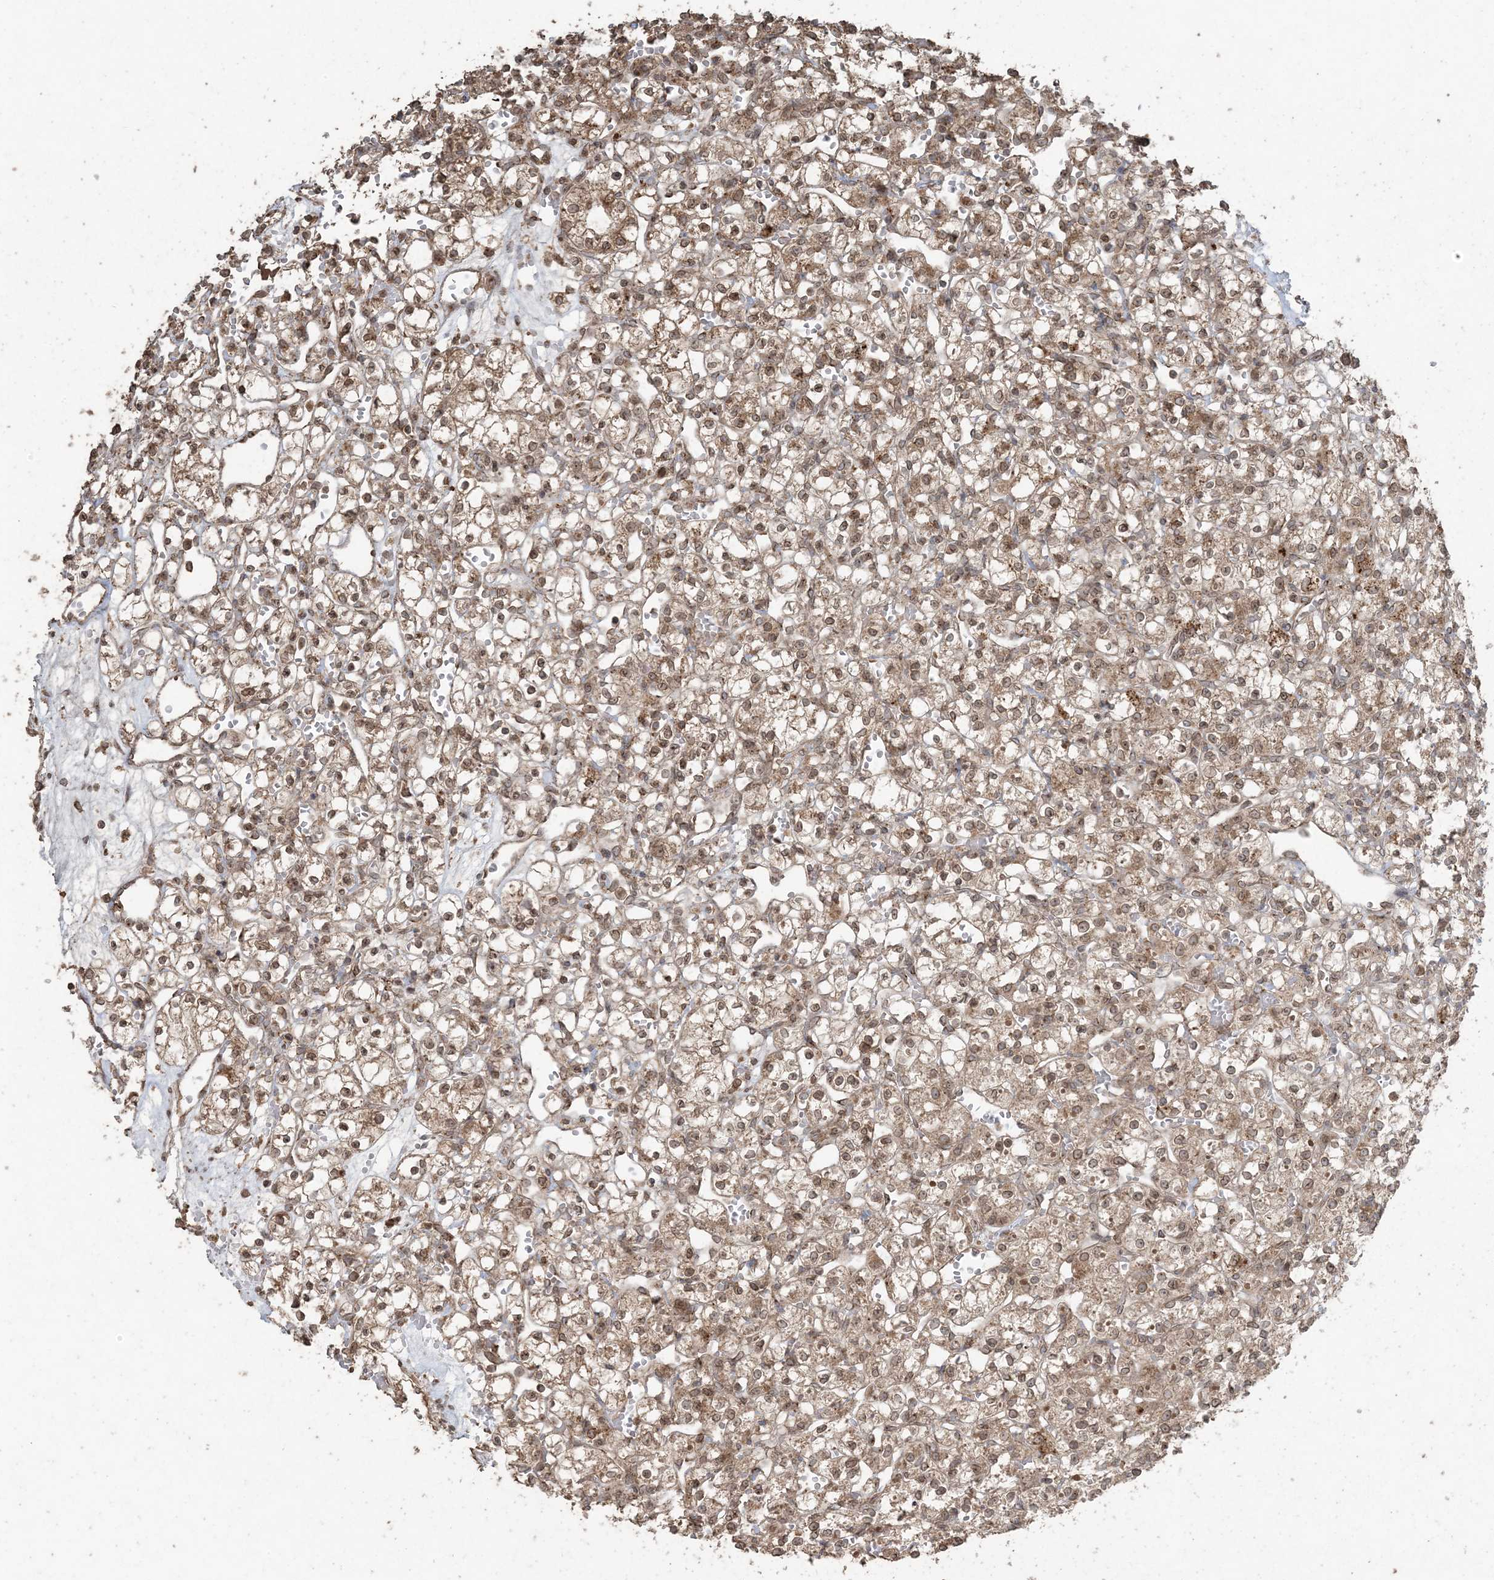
{"staining": {"intensity": "moderate", "quantity": ">75%", "location": "cytoplasmic/membranous,nuclear"}, "tissue": "renal cancer", "cell_type": "Tumor cells", "image_type": "cancer", "snomed": [{"axis": "morphology", "description": "Adenocarcinoma, NOS"}, {"axis": "topography", "description": "Kidney"}], "caption": "An image showing moderate cytoplasmic/membranous and nuclear staining in about >75% of tumor cells in adenocarcinoma (renal), as visualized by brown immunohistochemical staining.", "gene": "DDX19B", "patient": {"sex": "female", "age": 59}}